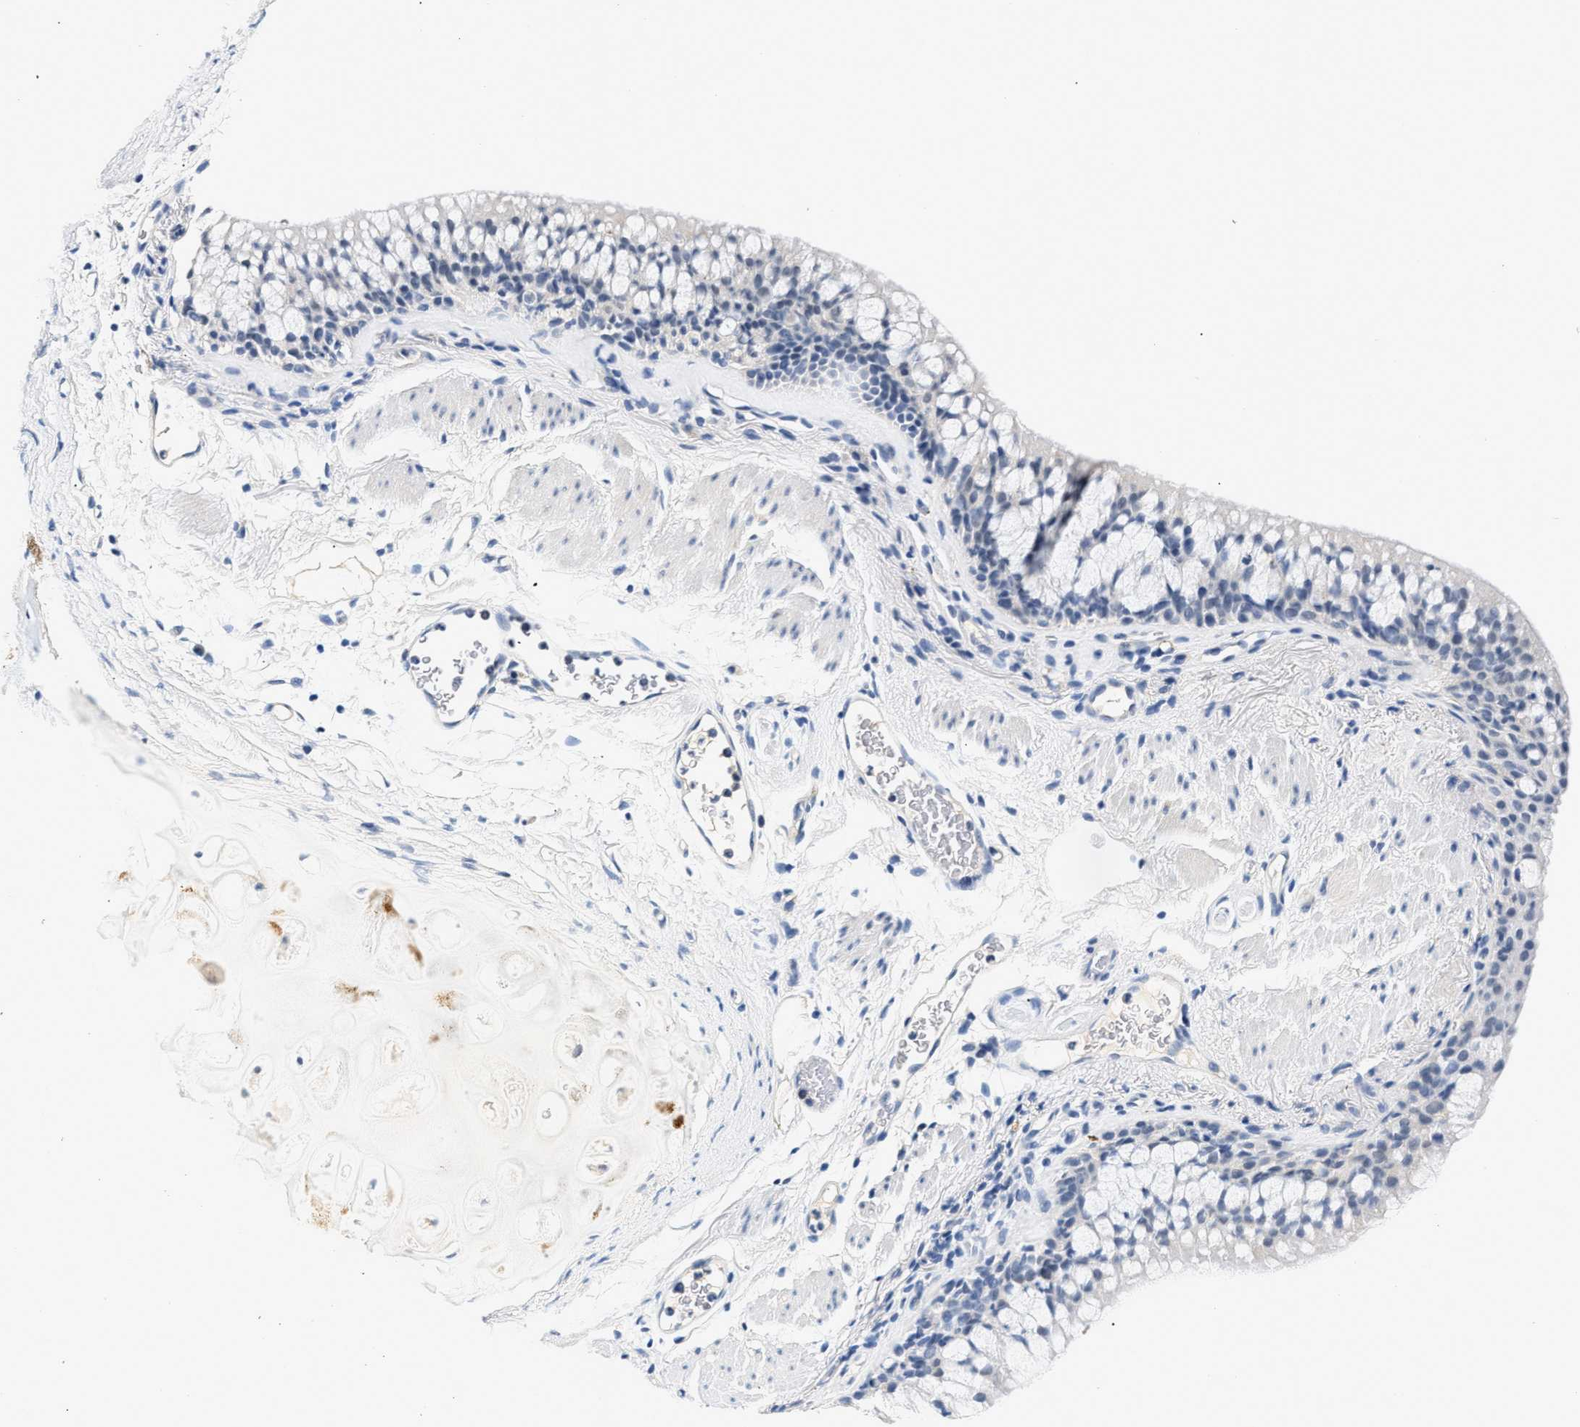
{"staining": {"intensity": "negative", "quantity": "none", "location": "none"}, "tissue": "bronchus", "cell_type": "Respiratory epithelial cells", "image_type": "normal", "snomed": [{"axis": "morphology", "description": "Normal tissue, NOS"}, {"axis": "topography", "description": "Cartilage tissue"}, {"axis": "topography", "description": "Bronchus"}], "caption": "Micrograph shows no protein expression in respiratory epithelial cells of normal bronchus. (Stains: DAB IHC with hematoxylin counter stain, Microscopy: brightfield microscopy at high magnification).", "gene": "MED22", "patient": {"sex": "female", "age": 53}}